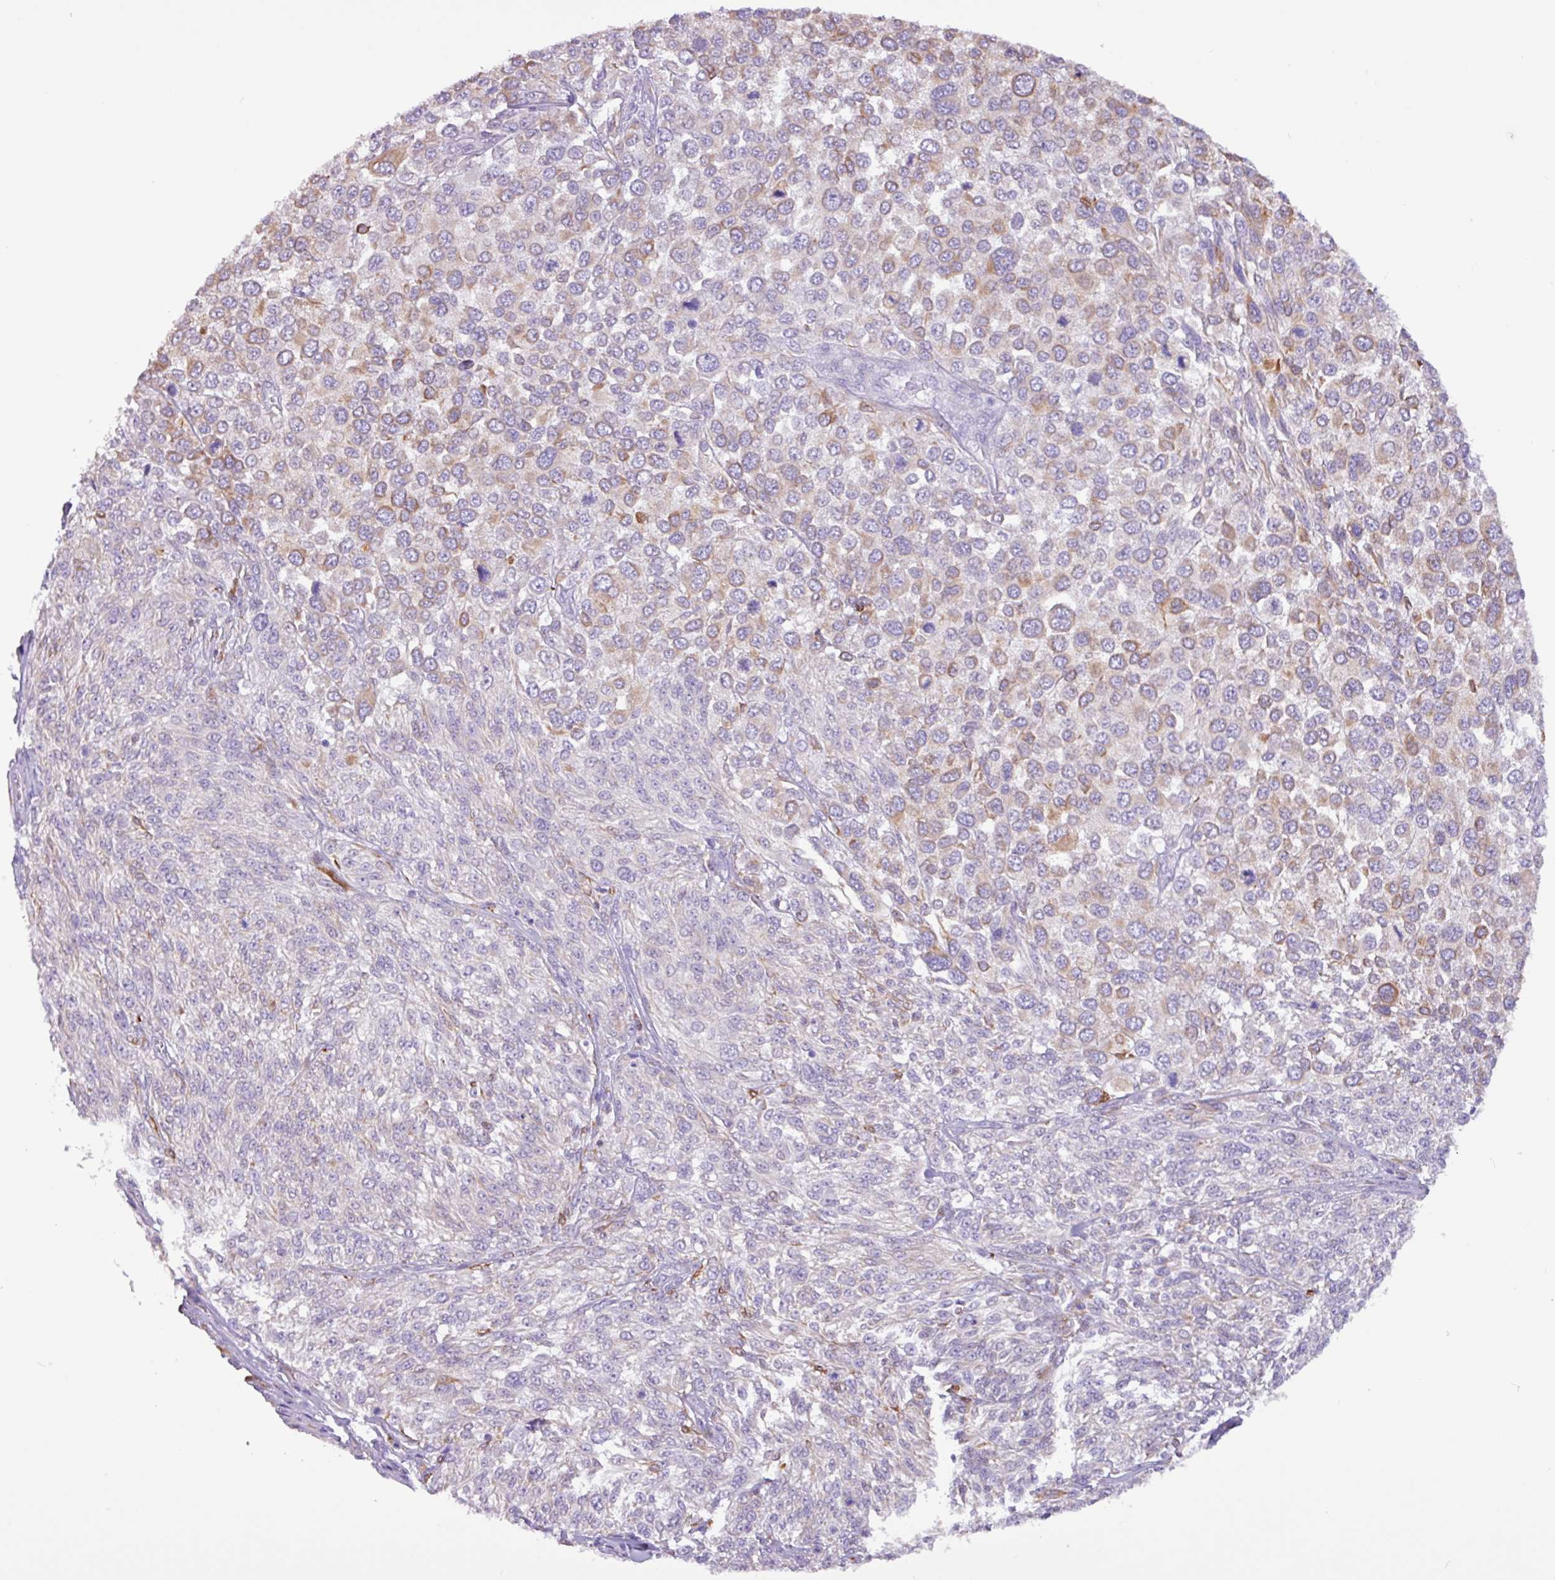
{"staining": {"intensity": "weak", "quantity": "<25%", "location": "cytoplasmic/membranous"}, "tissue": "melanoma", "cell_type": "Tumor cells", "image_type": "cancer", "snomed": [{"axis": "morphology", "description": "Malignant melanoma, NOS"}, {"axis": "topography", "description": "Skin of trunk"}], "caption": "DAB immunohistochemical staining of human melanoma demonstrates no significant staining in tumor cells.", "gene": "SLC38A1", "patient": {"sex": "male", "age": 71}}